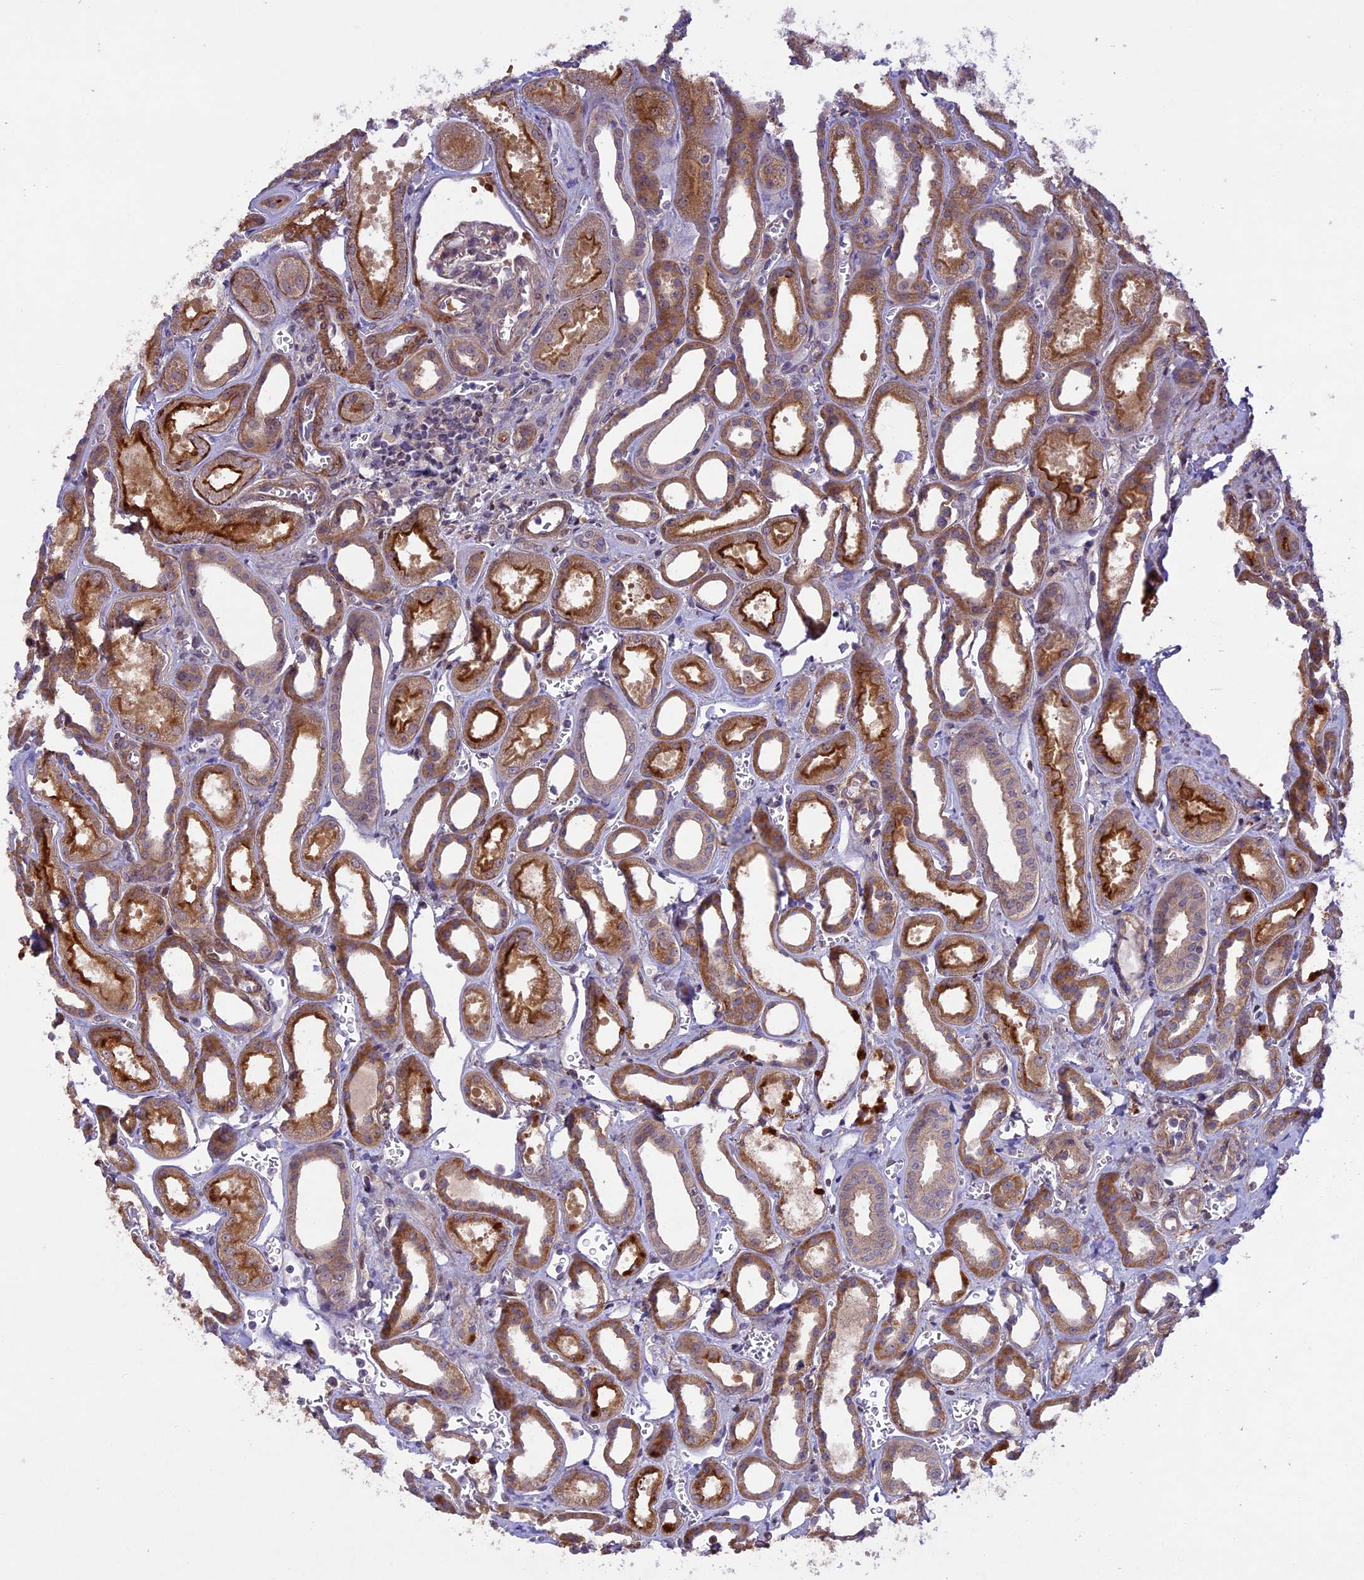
{"staining": {"intensity": "moderate", "quantity": "<25%", "location": "nuclear"}, "tissue": "kidney", "cell_type": "Cells in glomeruli", "image_type": "normal", "snomed": [{"axis": "morphology", "description": "Normal tissue, NOS"}, {"axis": "morphology", "description": "Adenocarcinoma, NOS"}, {"axis": "topography", "description": "Kidney"}], "caption": "IHC of normal human kidney exhibits low levels of moderate nuclear positivity in approximately <25% of cells in glomeruli. The staining is performed using DAB brown chromogen to label protein expression. The nuclei are counter-stained blue using hematoxylin.", "gene": "MAN2C1", "patient": {"sex": "female", "age": 68}}